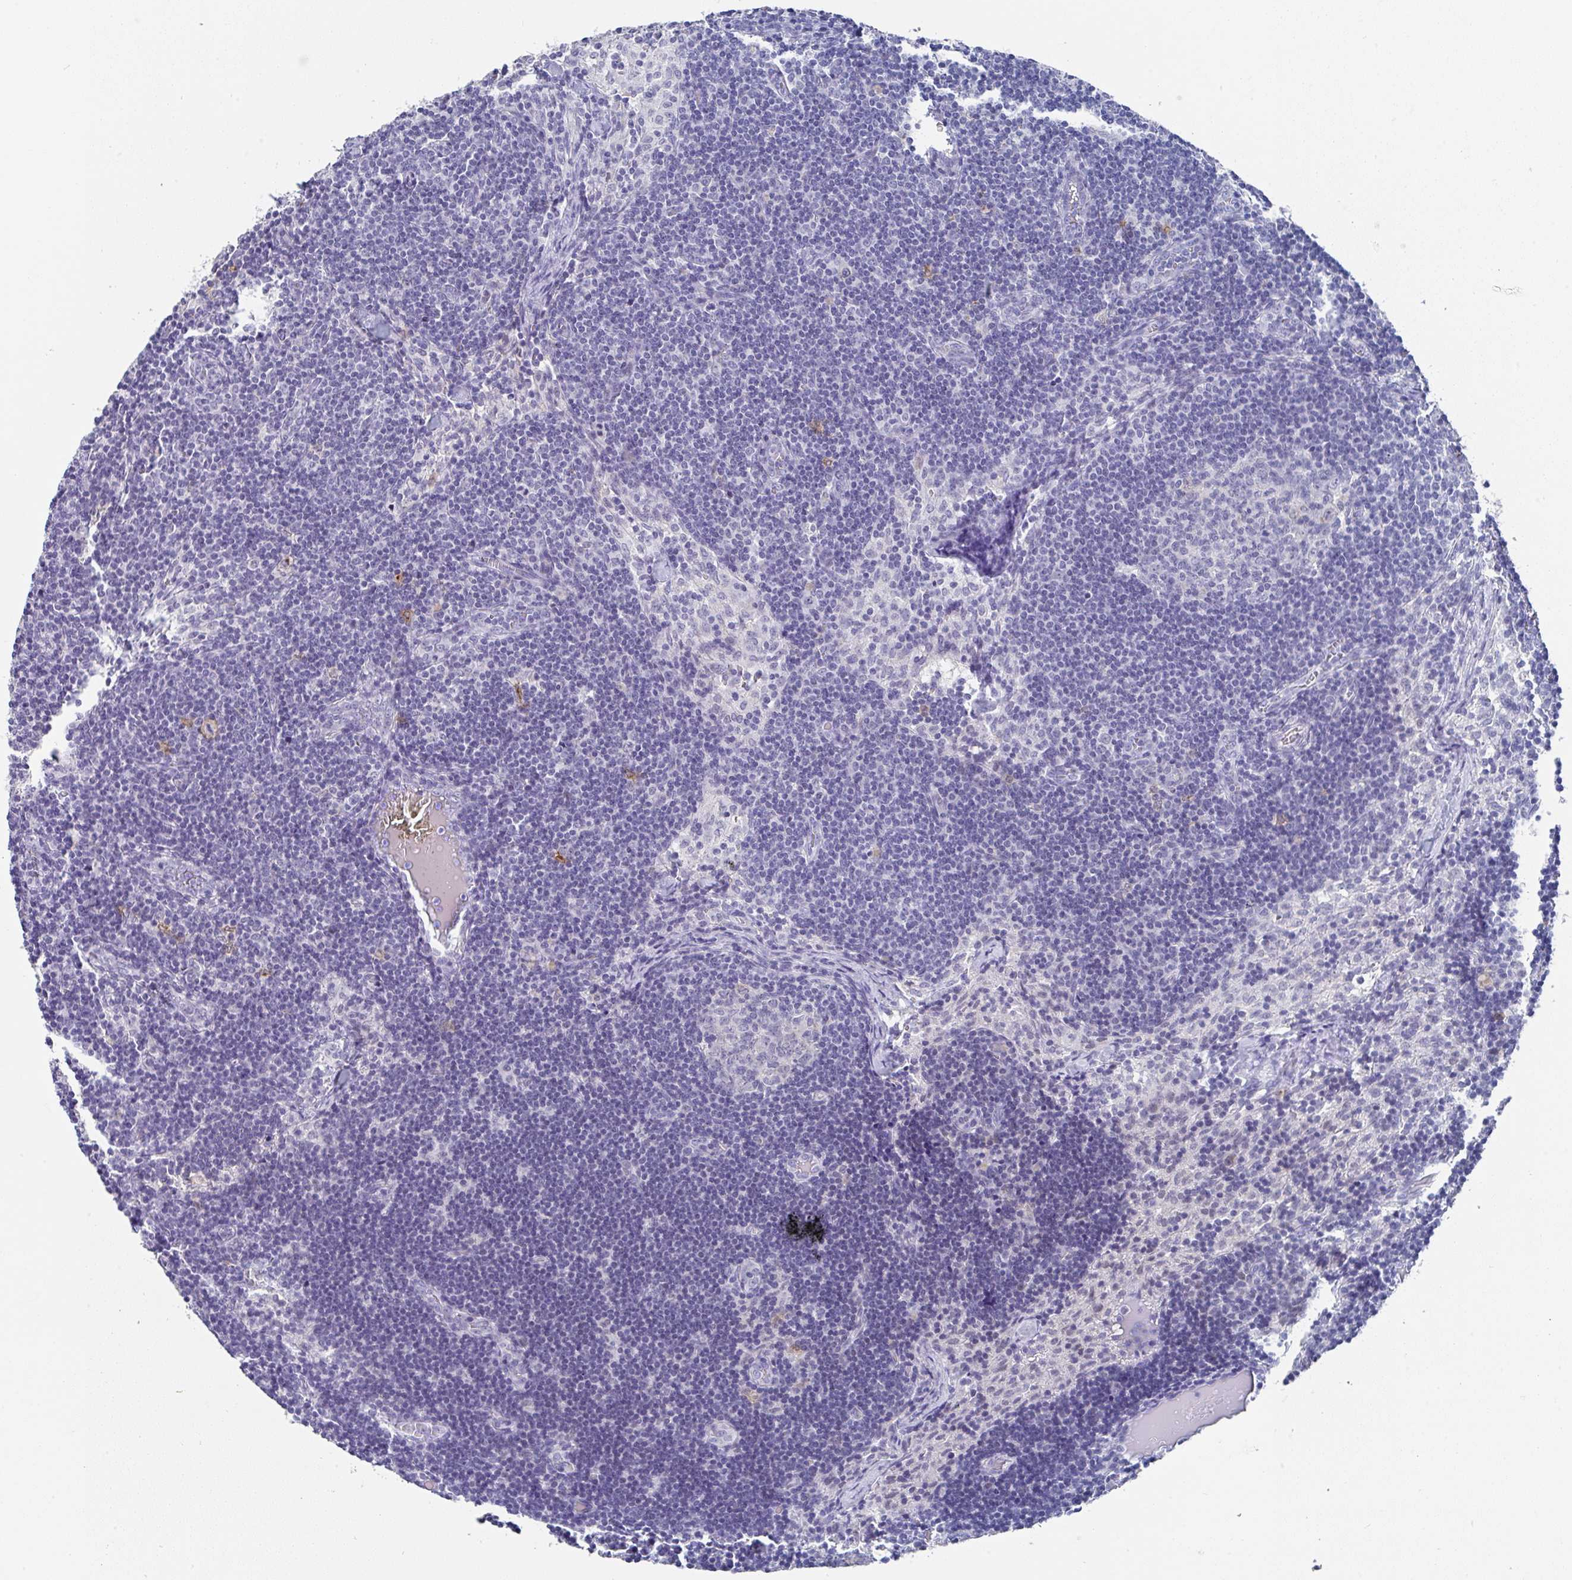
{"staining": {"intensity": "negative", "quantity": "none", "location": "none"}, "tissue": "lymph node", "cell_type": "Germinal center cells", "image_type": "normal", "snomed": [{"axis": "morphology", "description": "Normal tissue, NOS"}, {"axis": "topography", "description": "Lymph node"}], "caption": "A photomicrograph of human lymph node is negative for staining in germinal center cells. Brightfield microscopy of immunohistochemistry stained with DAB (brown) and hematoxylin (blue), captured at high magnification.", "gene": "TNFRSF8", "patient": {"sex": "female", "age": 31}}